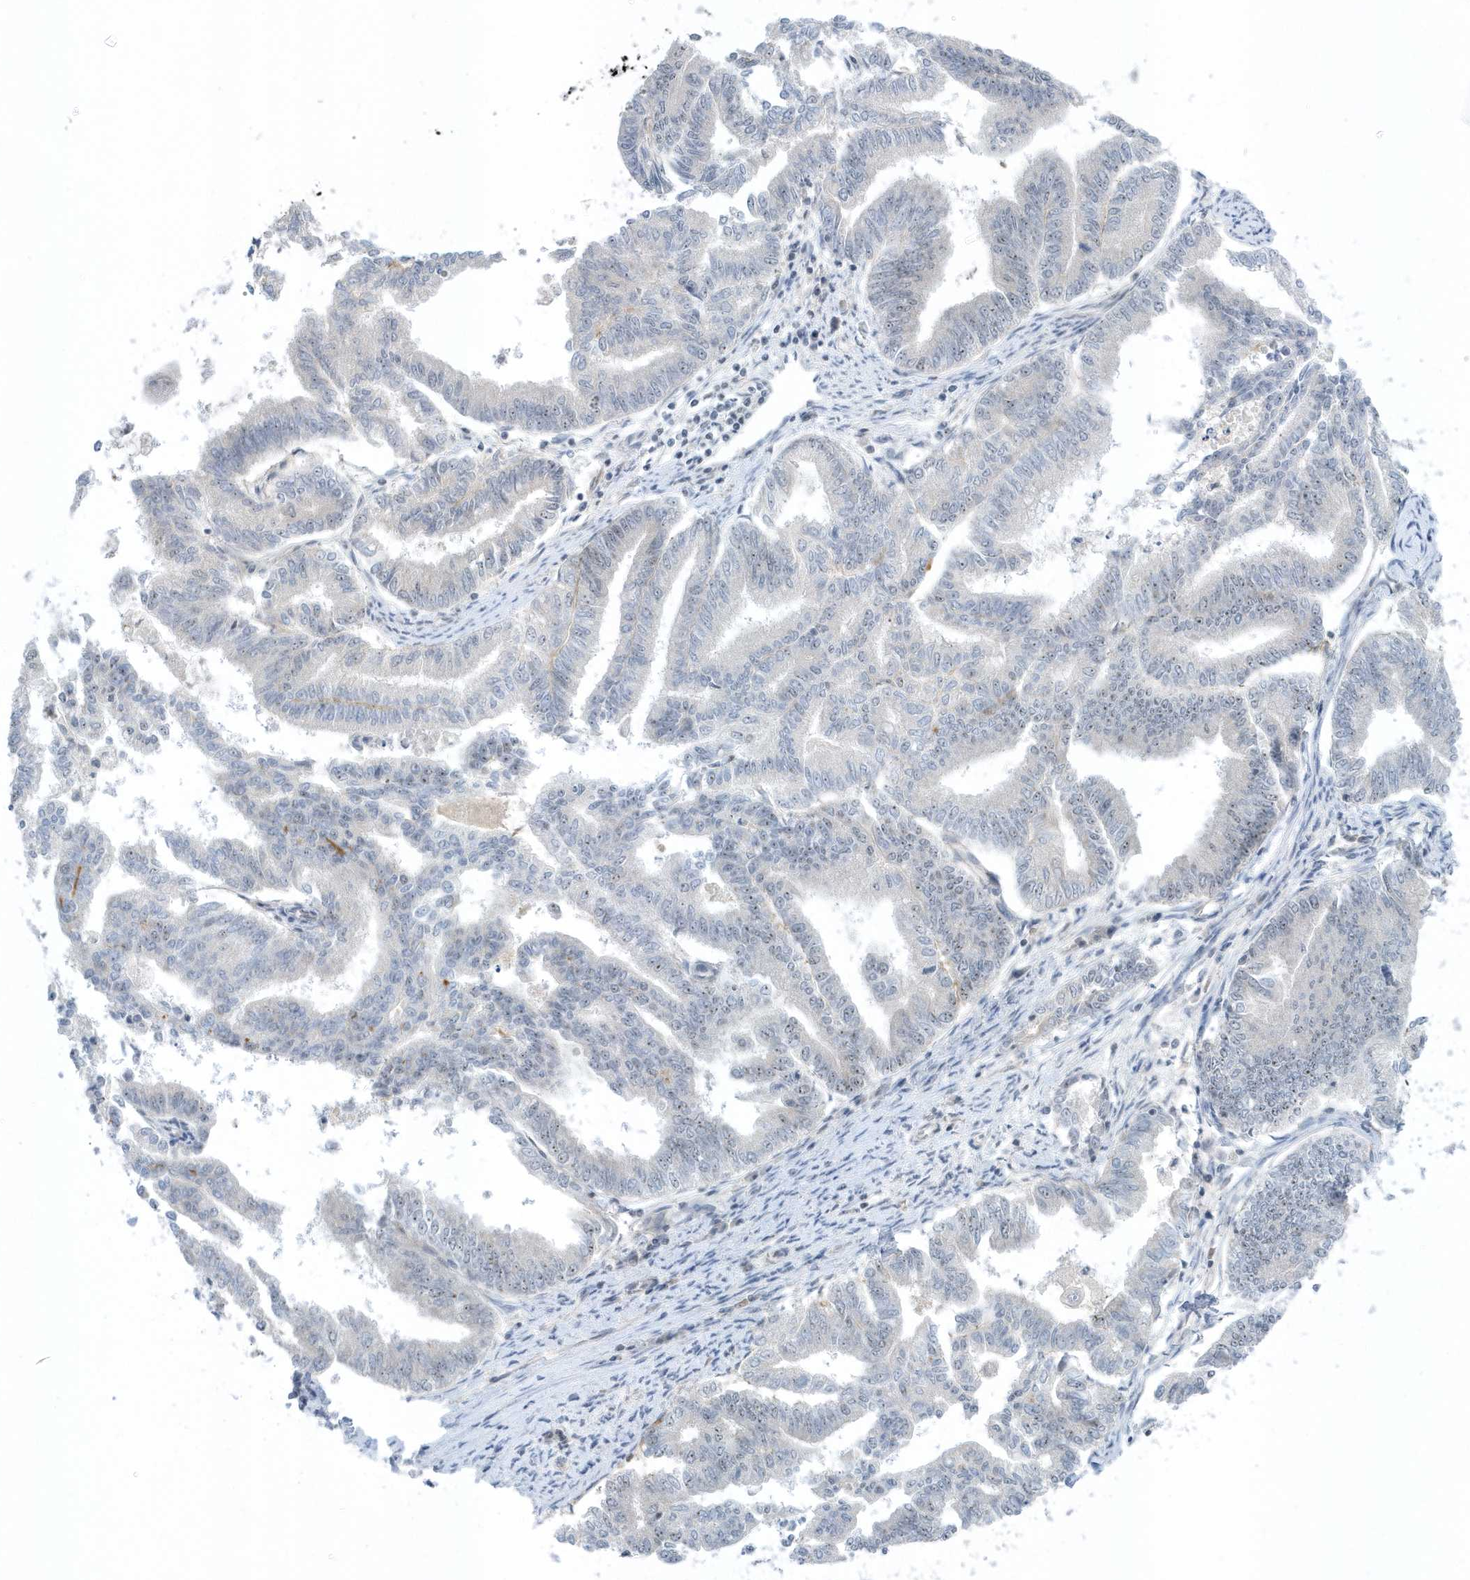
{"staining": {"intensity": "negative", "quantity": "none", "location": "none"}, "tissue": "endometrial cancer", "cell_type": "Tumor cells", "image_type": "cancer", "snomed": [{"axis": "morphology", "description": "Adenocarcinoma, NOS"}, {"axis": "topography", "description": "Endometrium"}], "caption": "Tumor cells show no significant protein expression in adenocarcinoma (endometrial).", "gene": "ZNF740", "patient": {"sex": "female", "age": 79}}